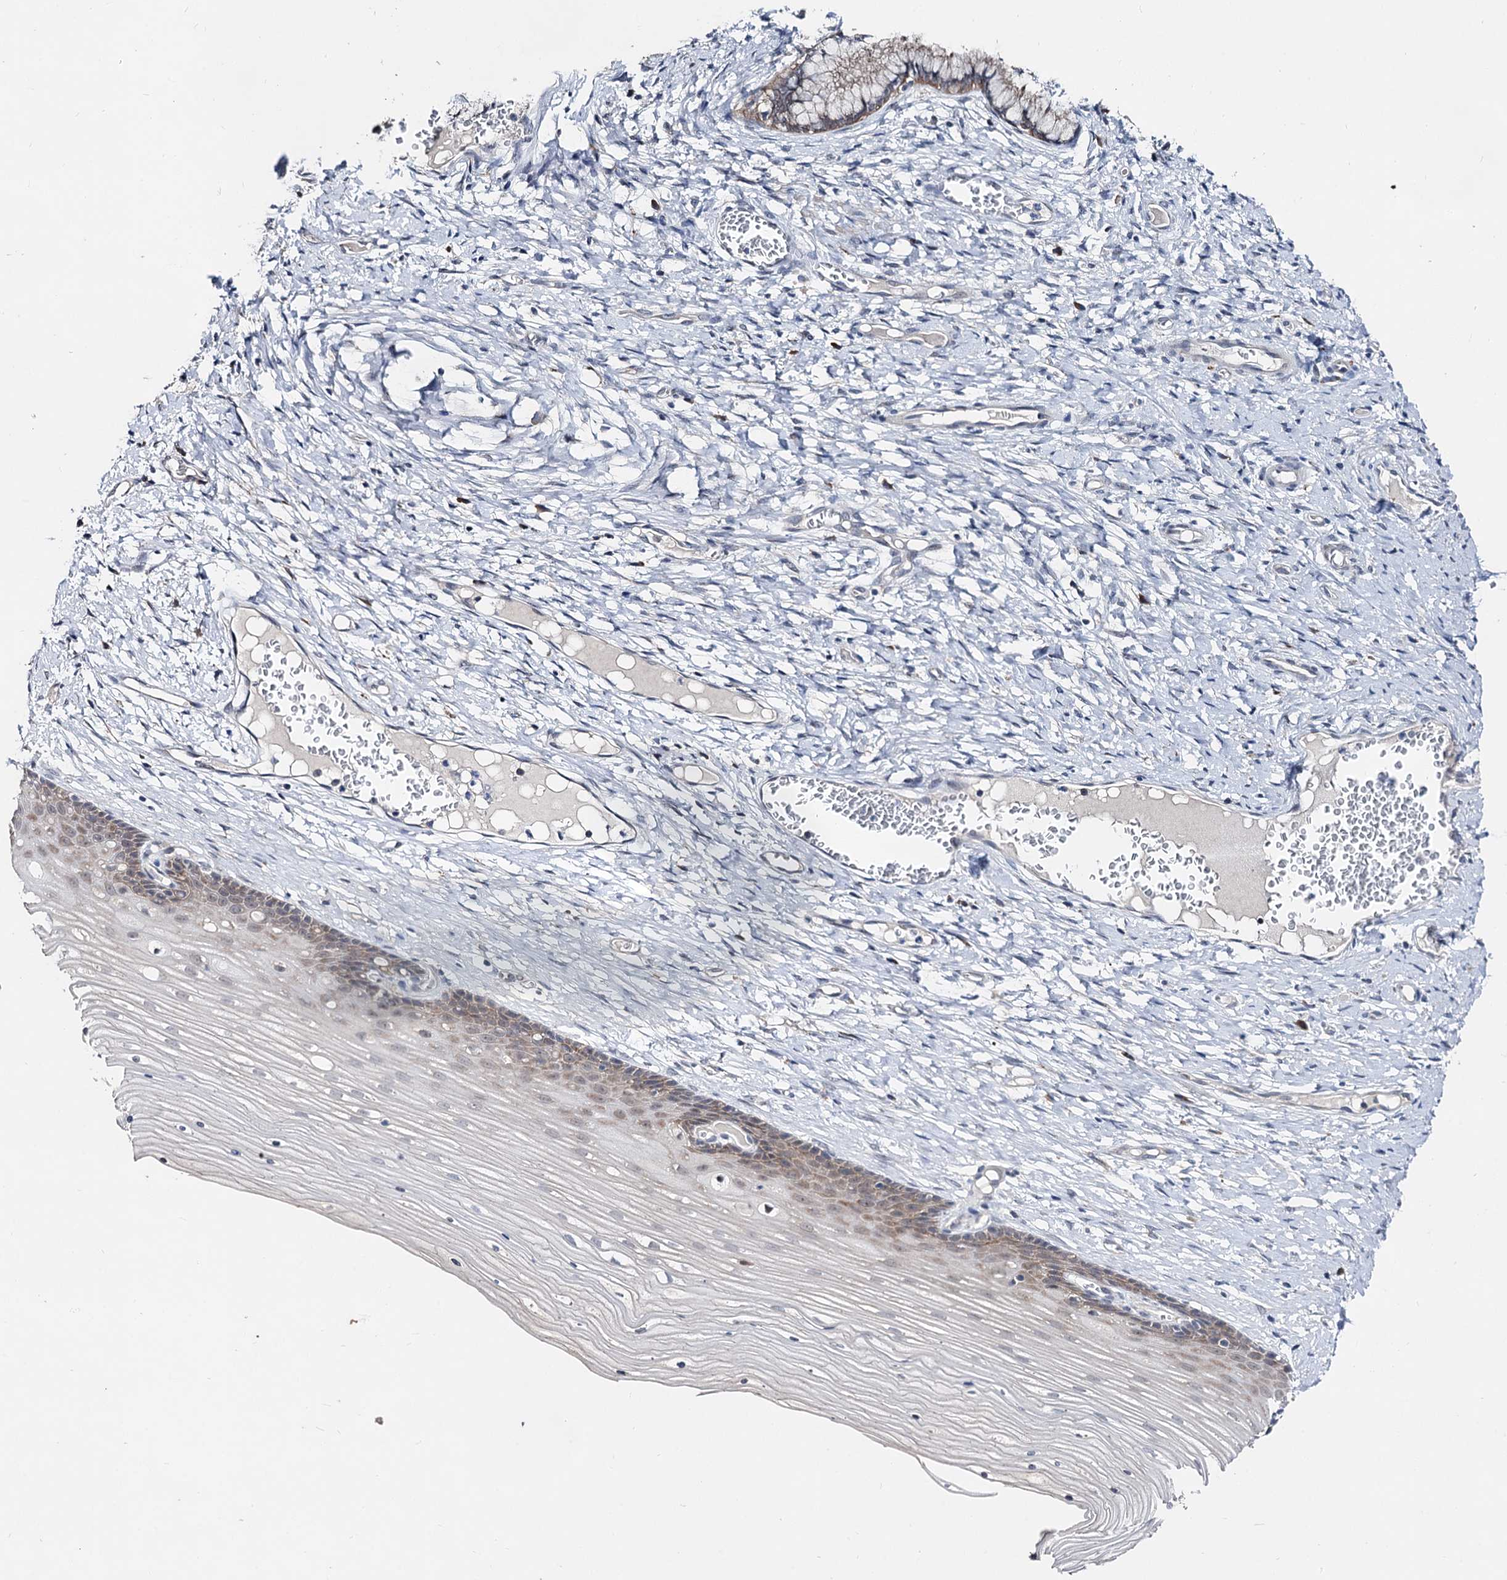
{"staining": {"intensity": "weak", "quantity": "25%-75%", "location": "cytoplasmic/membranous"}, "tissue": "cervix", "cell_type": "Glandular cells", "image_type": "normal", "snomed": [{"axis": "morphology", "description": "Normal tissue, NOS"}, {"axis": "topography", "description": "Cervix"}], "caption": "Human cervix stained for a protein (brown) exhibits weak cytoplasmic/membranous positive expression in about 25%-75% of glandular cells.", "gene": "CAPRIN2", "patient": {"sex": "female", "age": 42}}